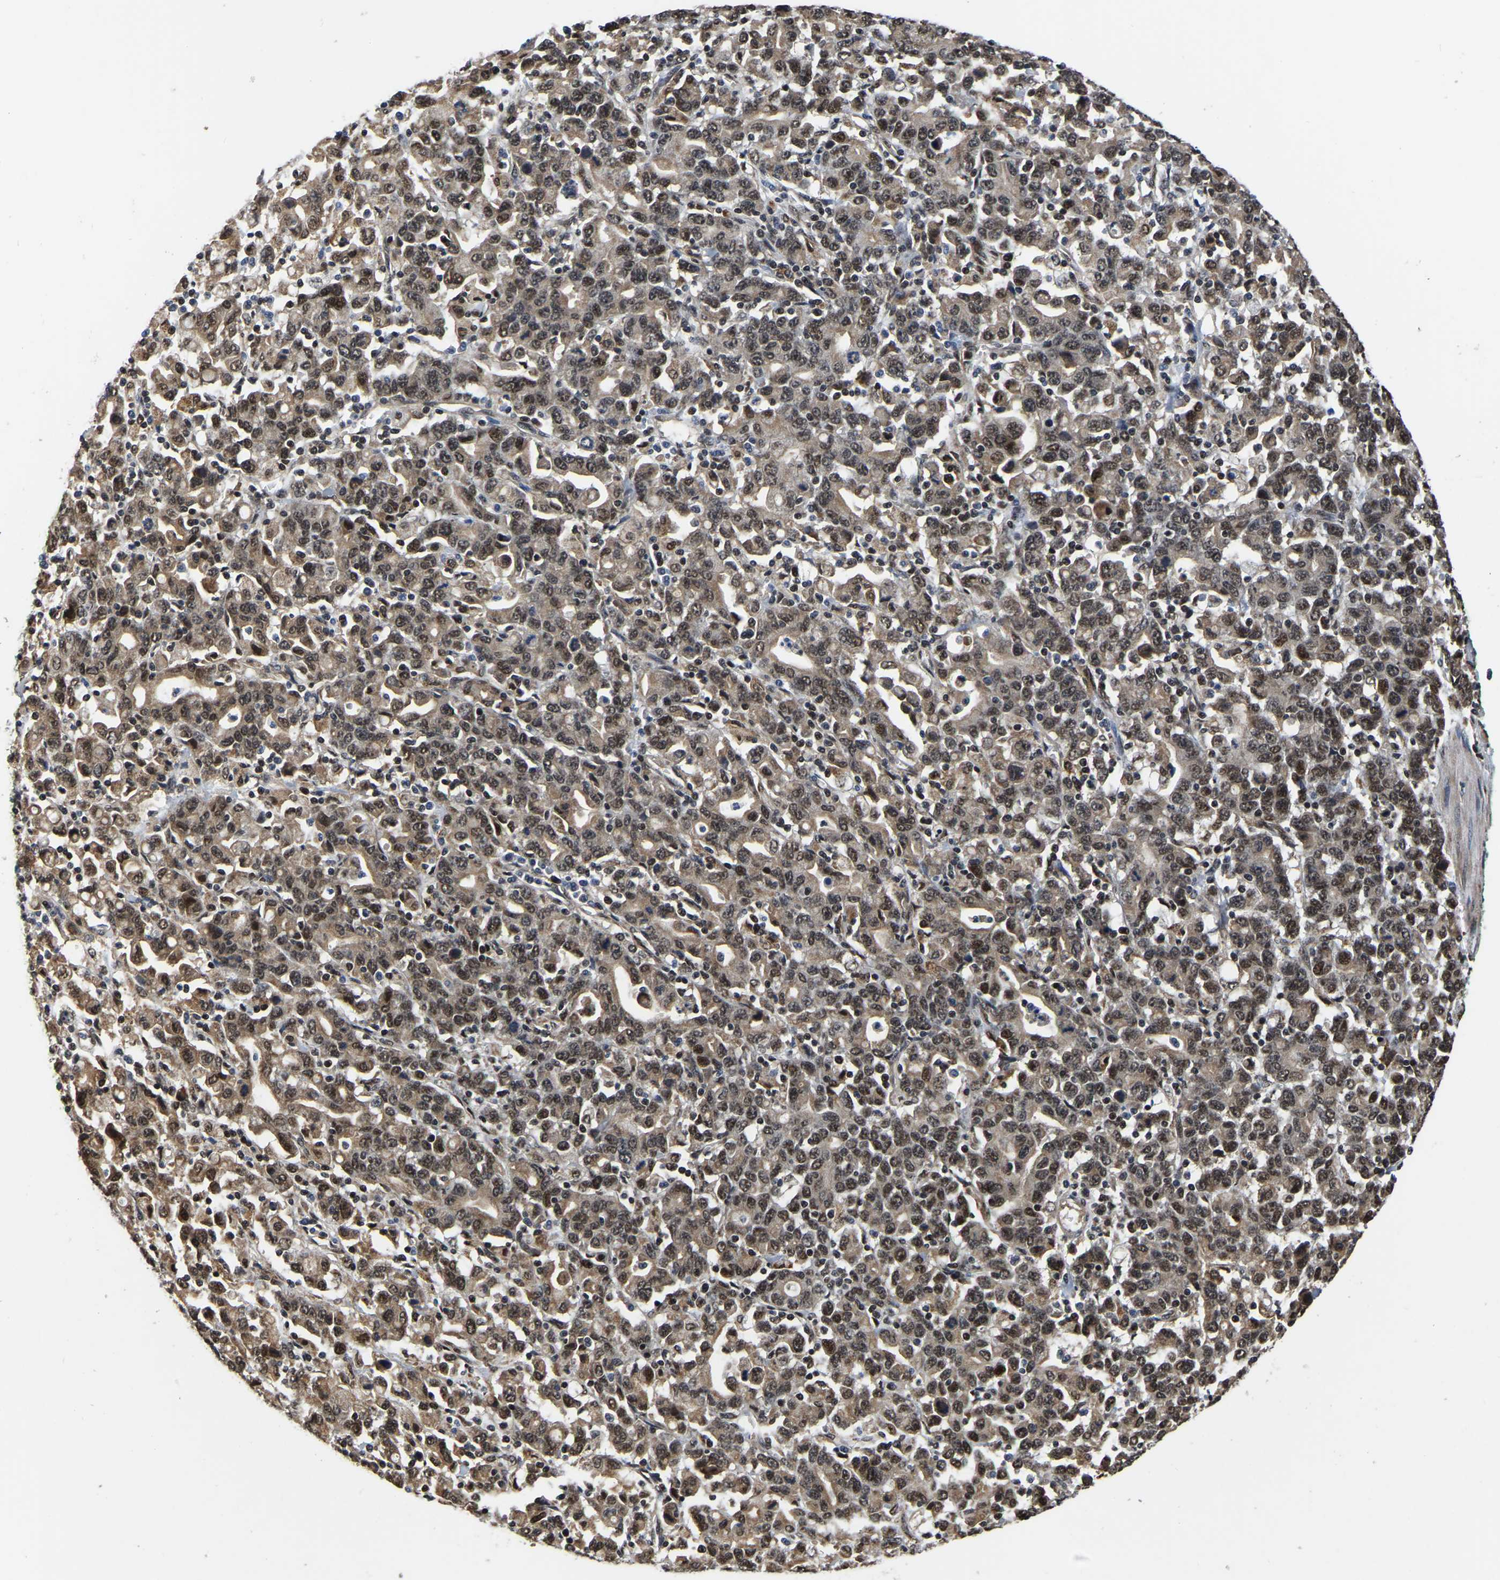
{"staining": {"intensity": "moderate", "quantity": ">75%", "location": "nuclear"}, "tissue": "stomach cancer", "cell_type": "Tumor cells", "image_type": "cancer", "snomed": [{"axis": "morphology", "description": "Adenocarcinoma, NOS"}, {"axis": "topography", "description": "Stomach, upper"}], "caption": "A brown stain shows moderate nuclear staining of a protein in human stomach cancer tumor cells.", "gene": "CIAO1", "patient": {"sex": "male", "age": 69}}